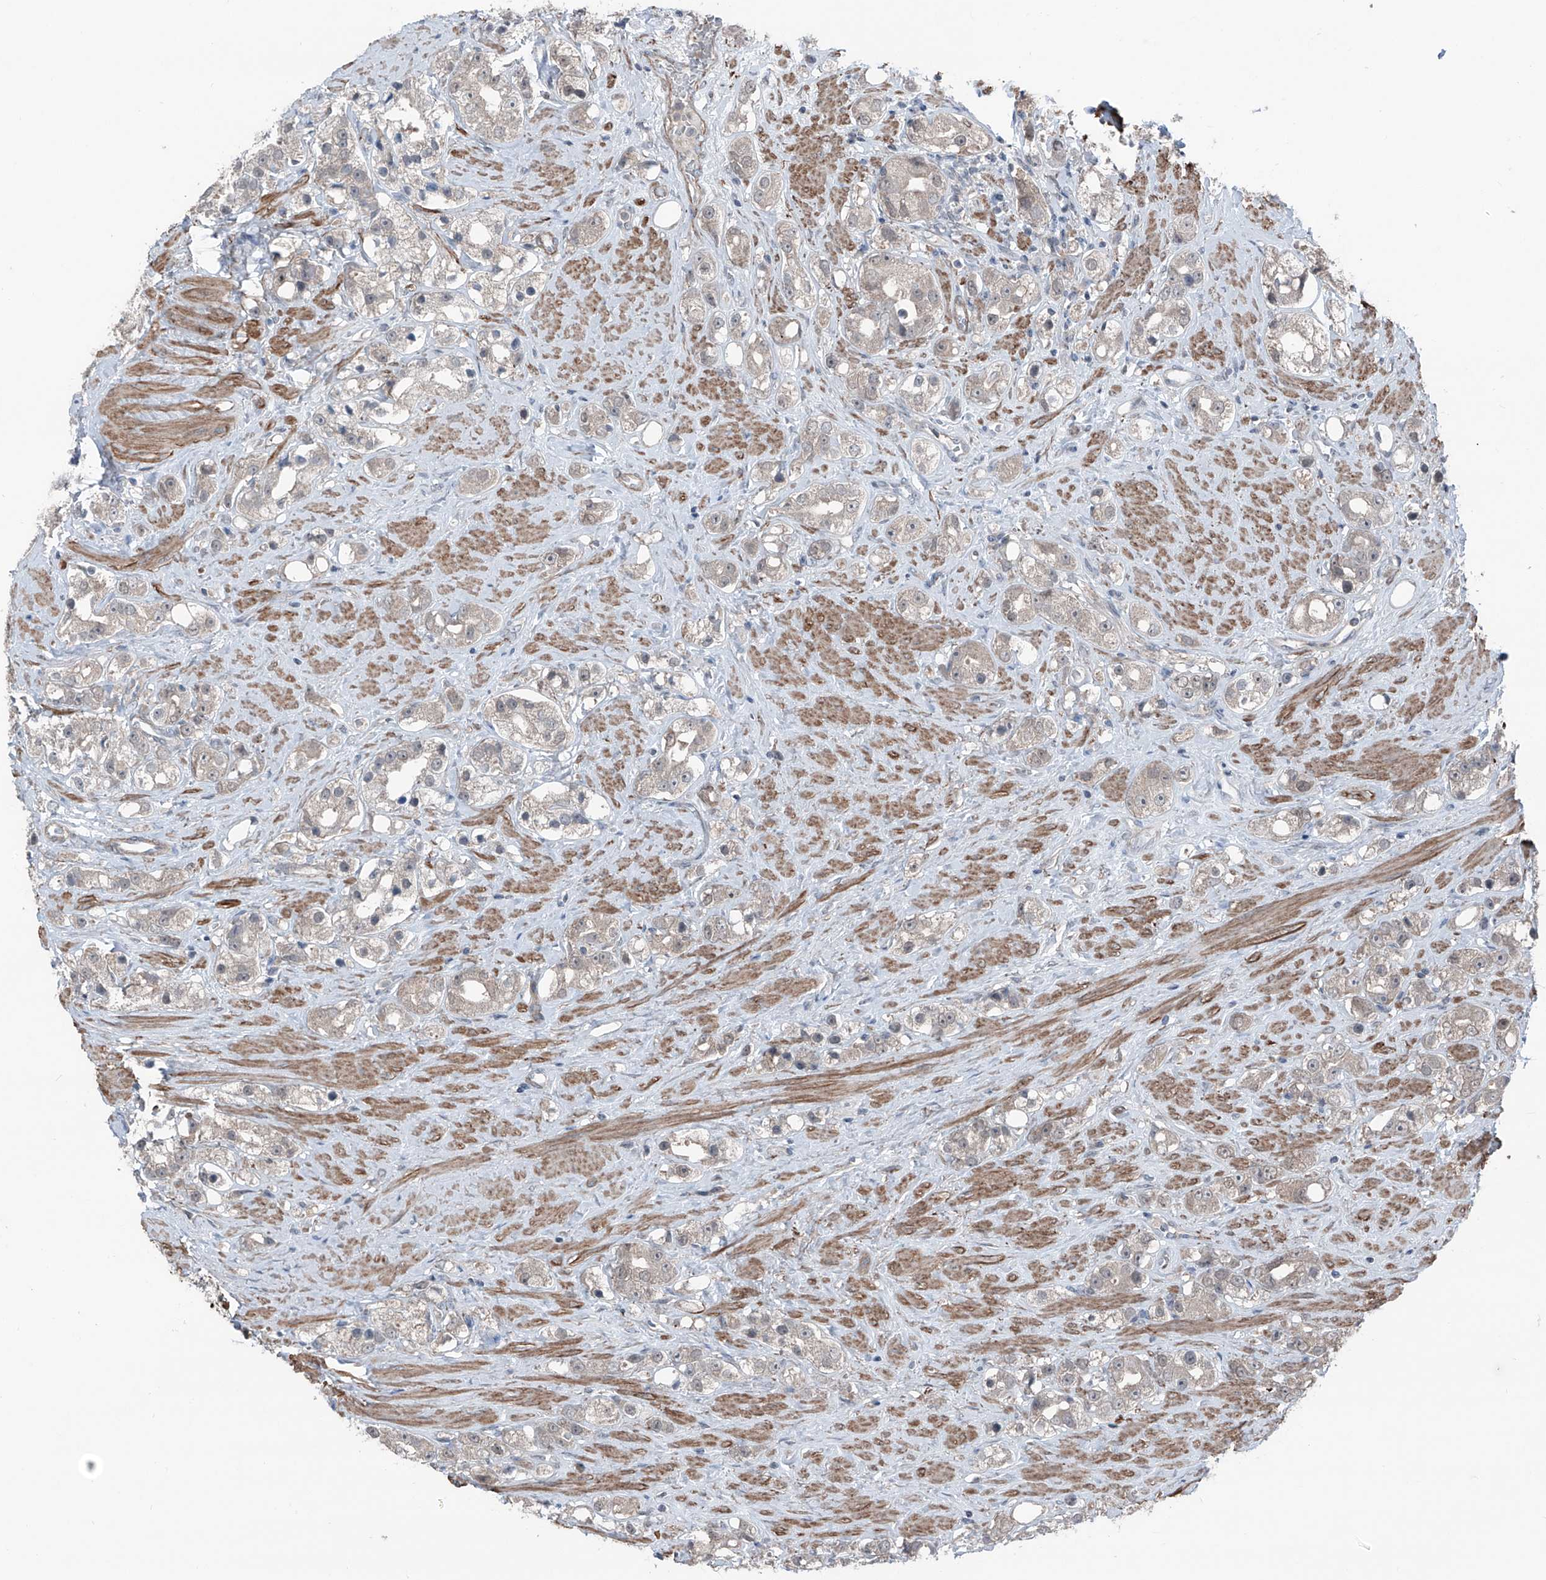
{"staining": {"intensity": "negative", "quantity": "none", "location": "none"}, "tissue": "prostate cancer", "cell_type": "Tumor cells", "image_type": "cancer", "snomed": [{"axis": "morphology", "description": "Adenocarcinoma, NOS"}, {"axis": "topography", "description": "Prostate"}], "caption": "IHC image of prostate adenocarcinoma stained for a protein (brown), which reveals no staining in tumor cells.", "gene": "HSPB11", "patient": {"sex": "male", "age": 79}}